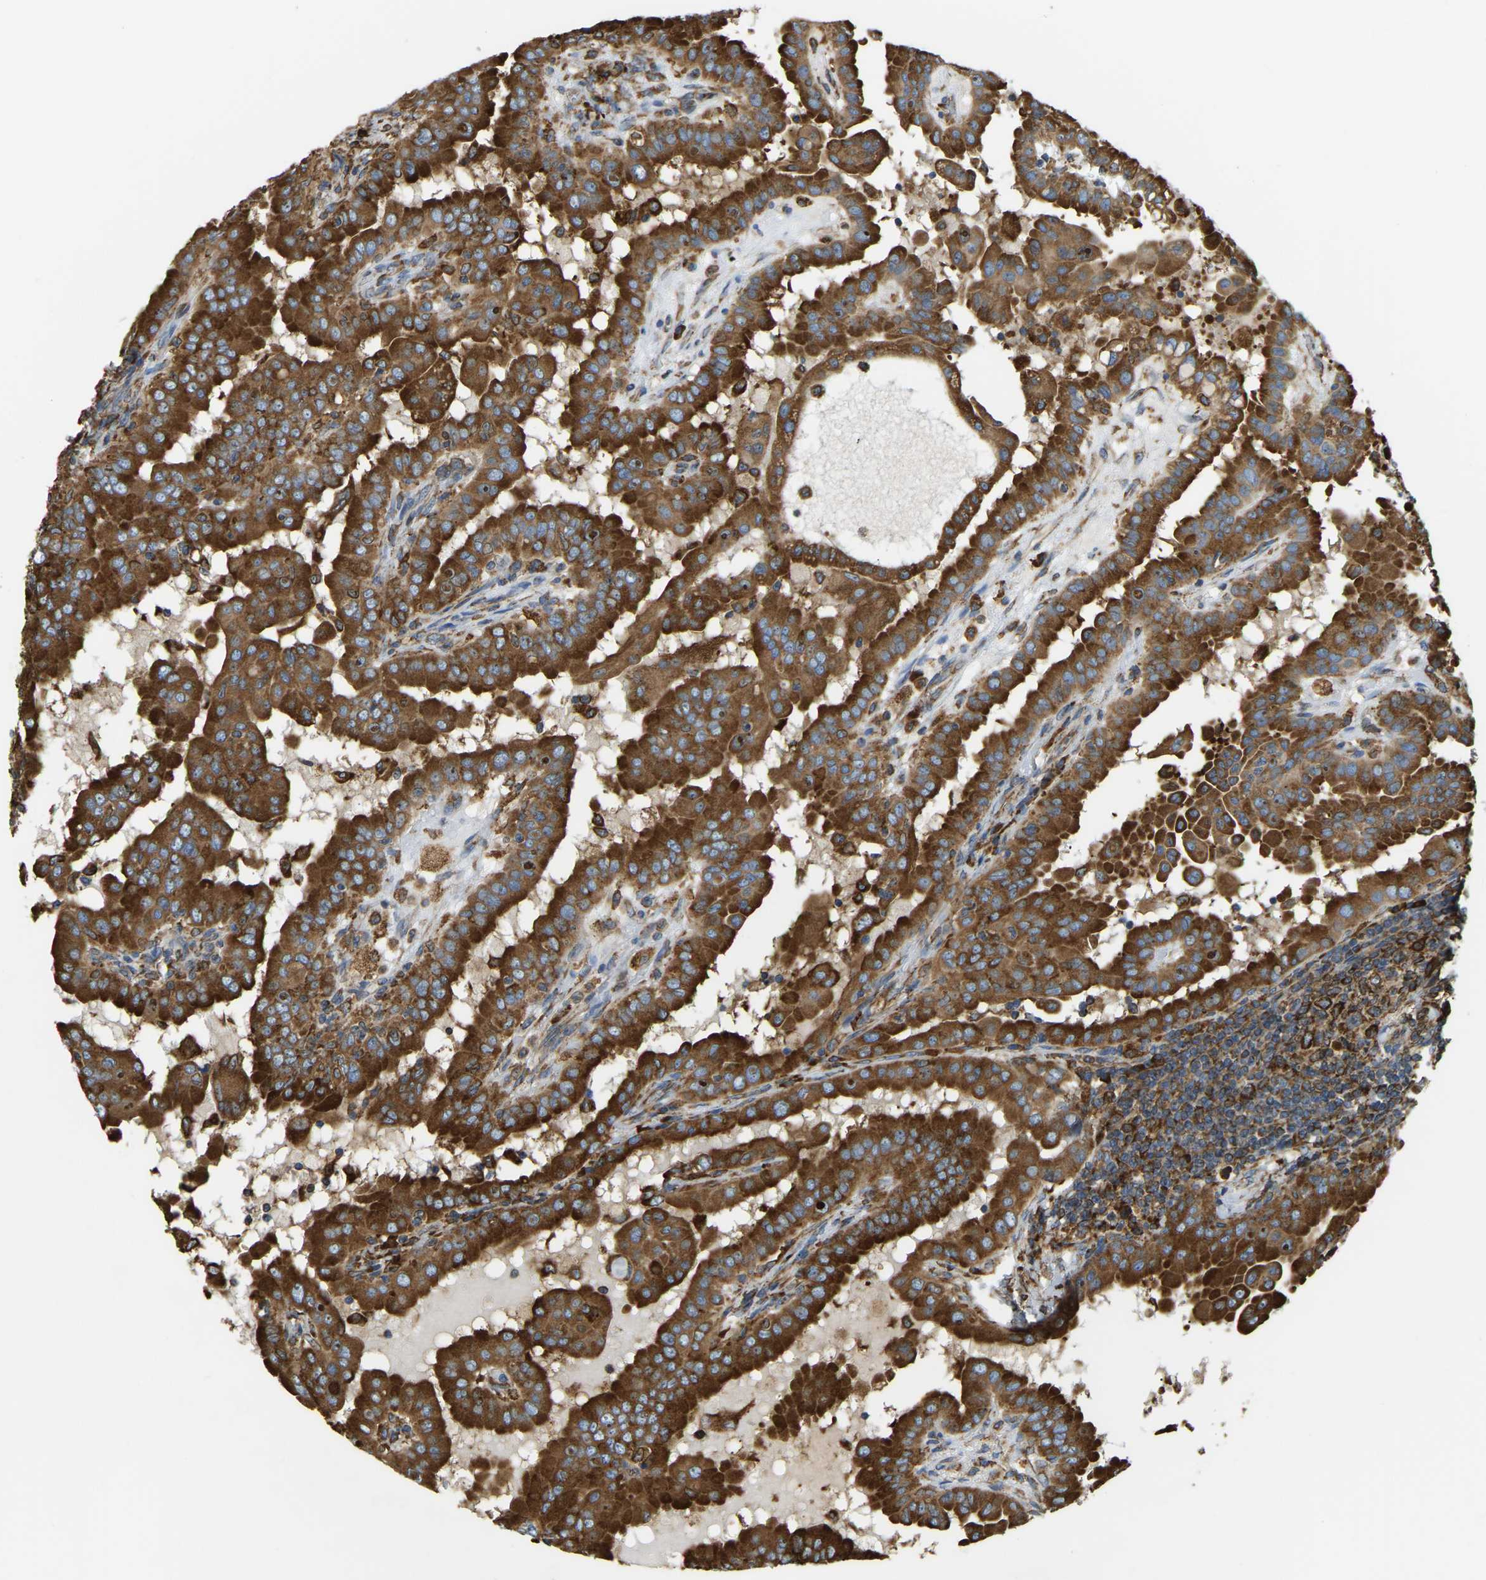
{"staining": {"intensity": "strong", "quantity": ">75%", "location": "cytoplasmic/membranous"}, "tissue": "thyroid cancer", "cell_type": "Tumor cells", "image_type": "cancer", "snomed": [{"axis": "morphology", "description": "Papillary adenocarcinoma, NOS"}, {"axis": "topography", "description": "Thyroid gland"}], "caption": "Approximately >75% of tumor cells in human thyroid papillary adenocarcinoma reveal strong cytoplasmic/membranous protein positivity as visualized by brown immunohistochemical staining.", "gene": "RNF115", "patient": {"sex": "male", "age": 33}}